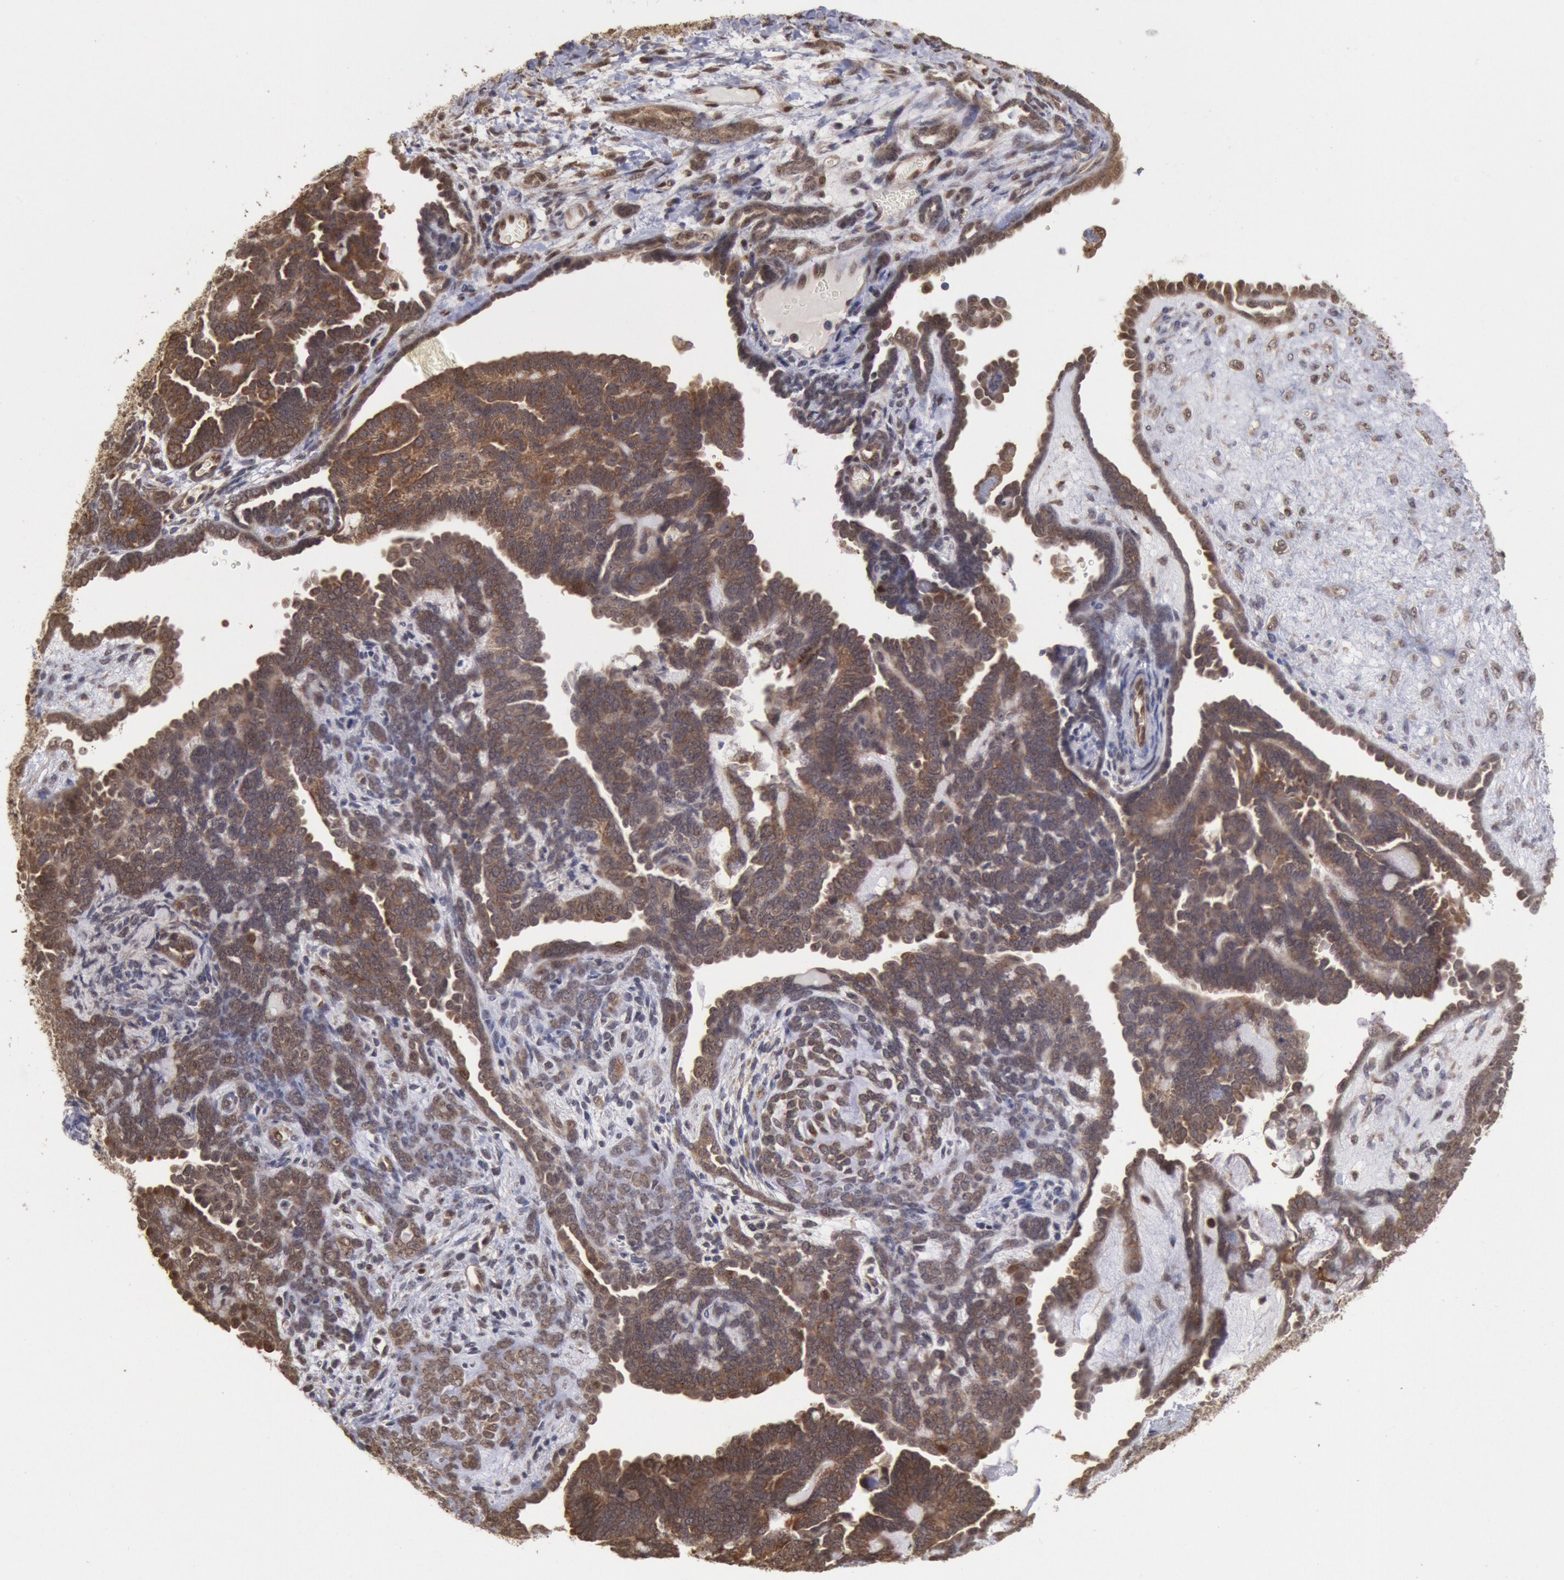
{"staining": {"intensity": "strong", "quantity": ">75%", "location": "cytoplasmic/membranous"}, "tissue": "endometrial cancer", "cell_type": "Tumor cells", "image_type": "cancer", "snomed": [{"axis": "morphology", "description": "Neoplasm, malignant, NOS"}, {"axis": "topography", "description": "Endometrium"}], "caption": "High-magnification brightfield microscopy of endometrial cancer stained with DAB (3,3'-diaminobenzidine) (brown) and counterstained with hematoxylin (blue). tumor cells exhibit strong cytoplasmic/membranous staining is present in approximately>75% of cells.", "gene": "STX17", "patient": {"sex": "female", "age": 74}}